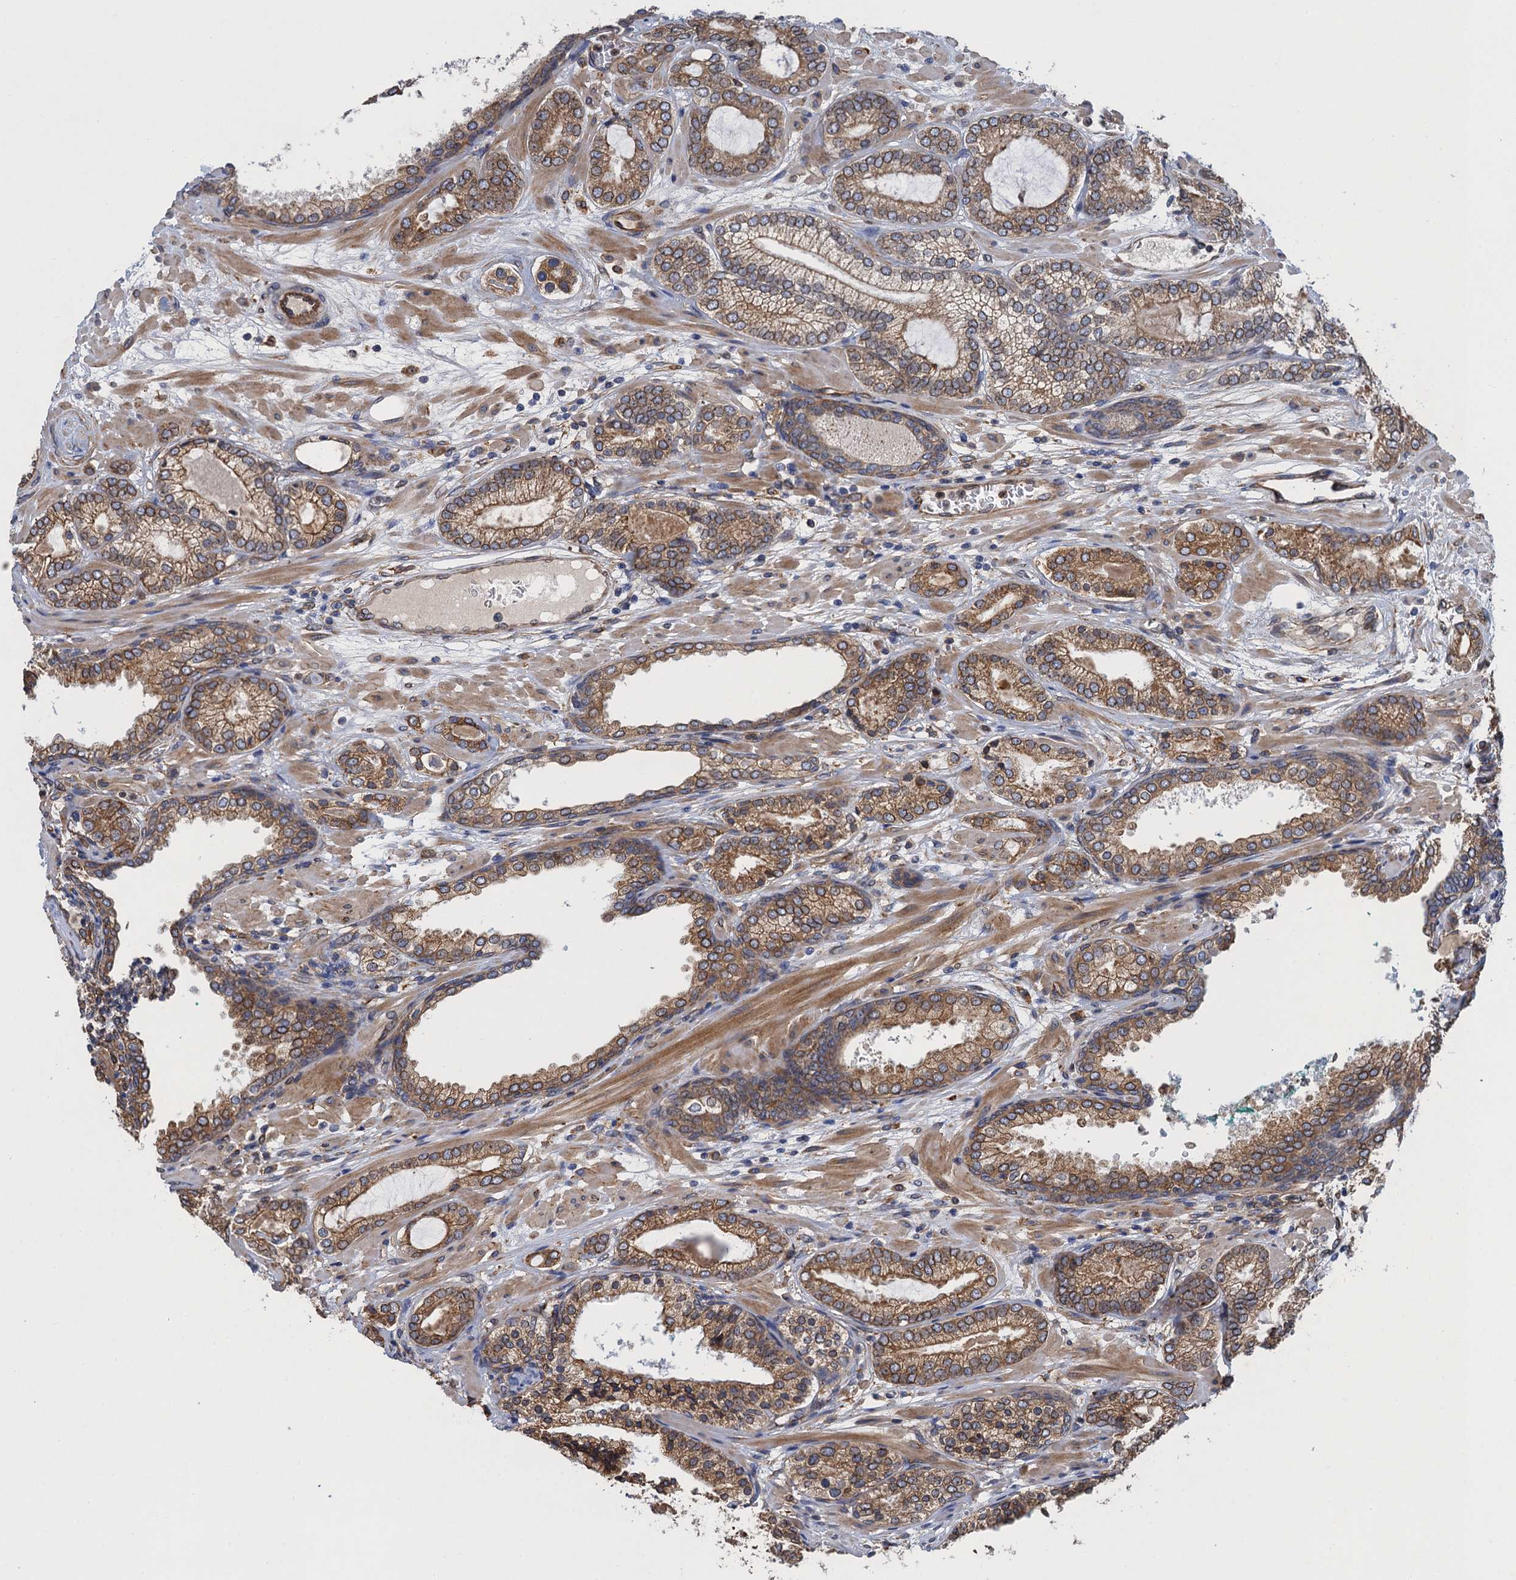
{"staining": {"intensity": "moderate", "quantity": ">75%", "location": "cytoplasmic/membranous"}, "tissue": "prostate cancer", "cell_type": "Tumor cells", "image_type": "cancer", "snomed": [{"axis": "morphology", "description": "Adenocarcinoma, High grade"}, {"axis": "topography", "description": "Prostate"}], "caption": "Adenocarcinoma (high-grade) (prostate) stained with a protein marker shows moderate staining in tumor cells.", "gene": "ARMC5", "patient": {"sex": "male", "age": 60}}